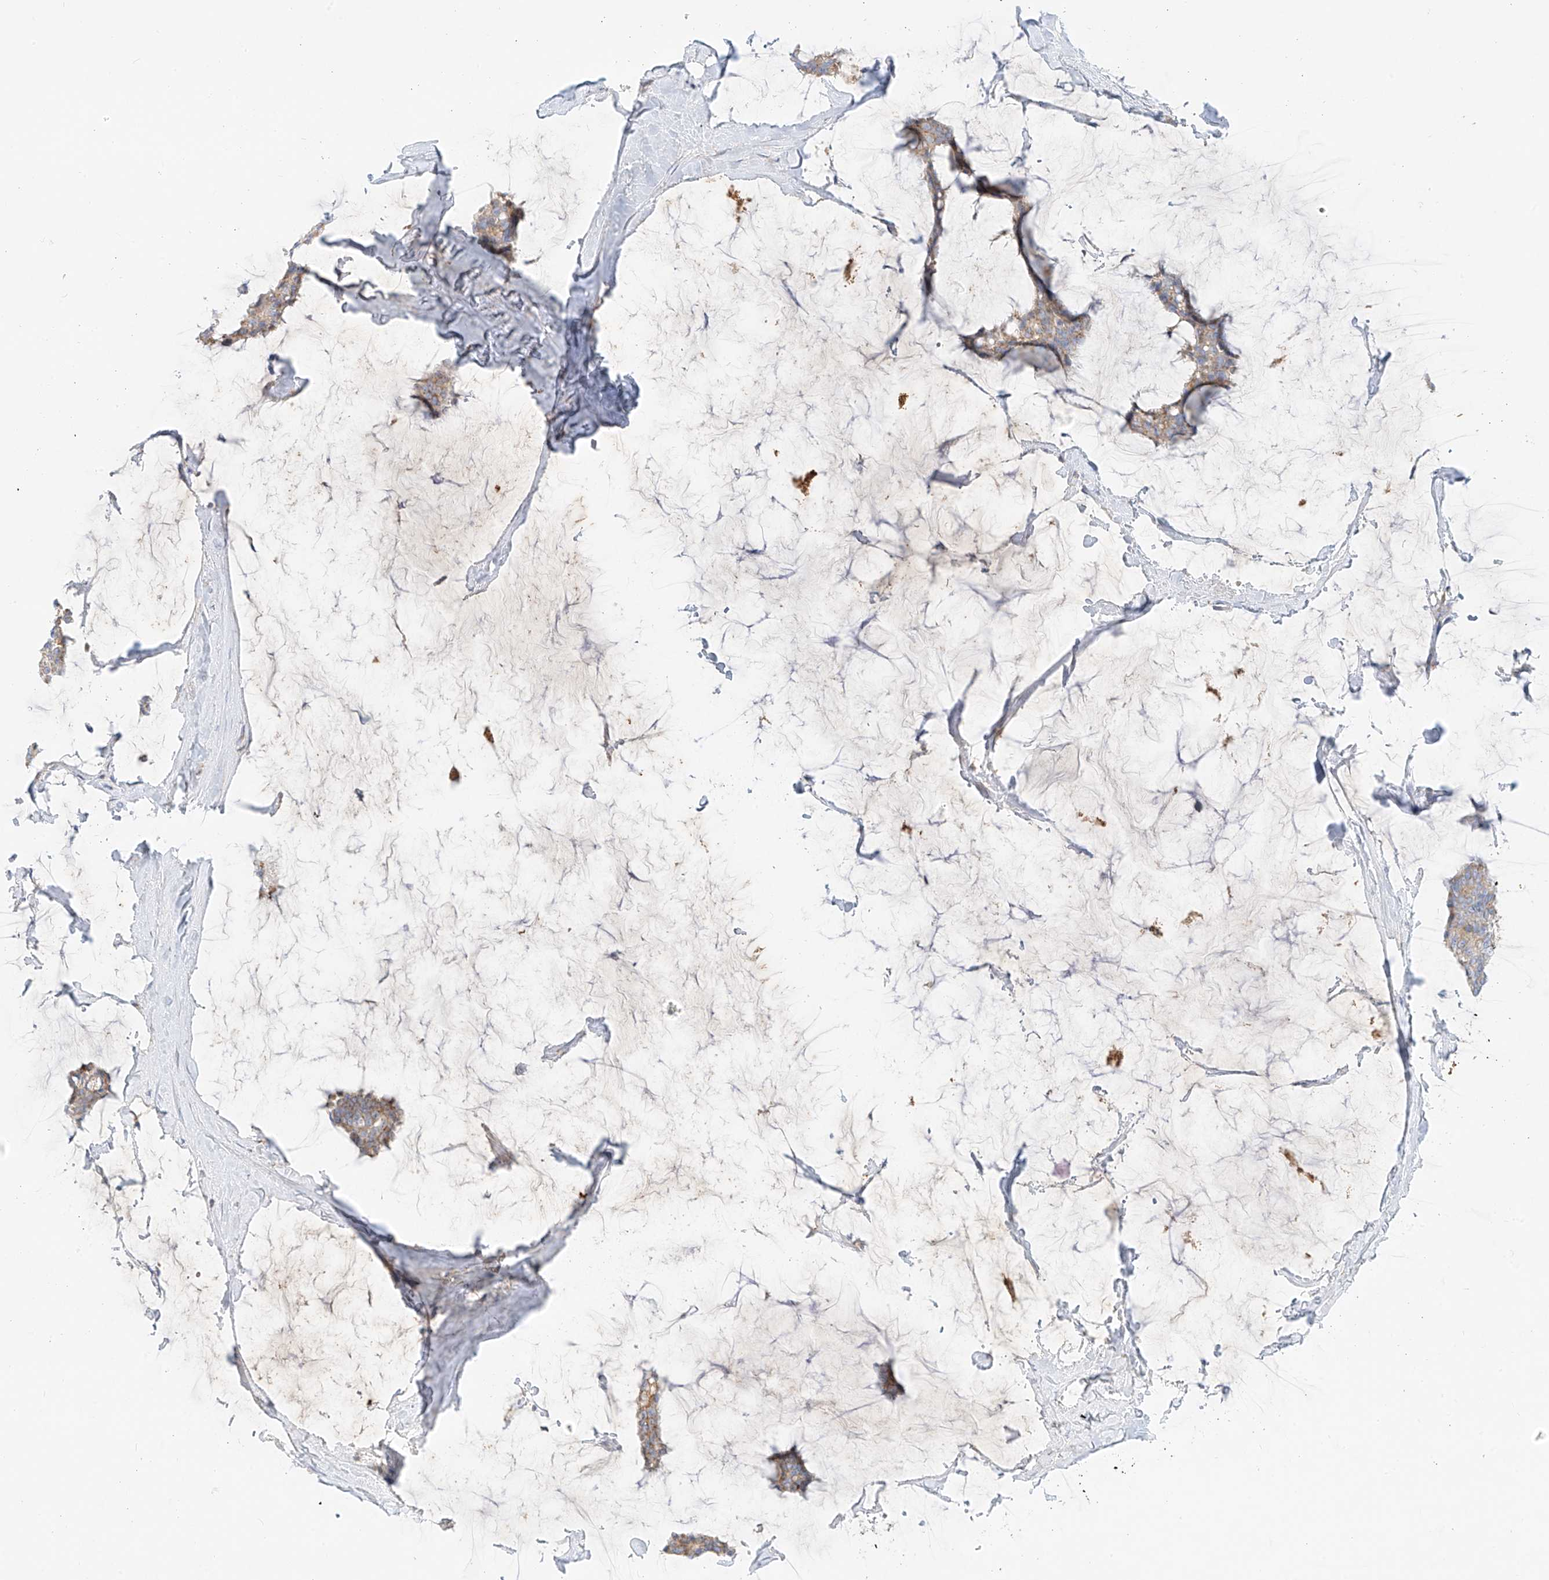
{"staining": {"intensity": "moderate", "quantity": "25%-75%", "location": "cytoplasmic/membranous"}, "tissue": "breast cancer", "cell_type": "Tumor cells", "image_type": "cancer", "snomed": [{"axis": "morphology", "description": "Duct carcinoma"}, {"axis": "topography", "description": "Breast"}], "caption": "A histopathology image showing moderate cytoplasmic/membranous expression in about 25%-75% of tumor cells in intraductal carcinoma (breast), as visualized by brown immunohistochemical staining.", "gene": "OCSTAMP", "patient": {"sex": "female", "age": 93}}